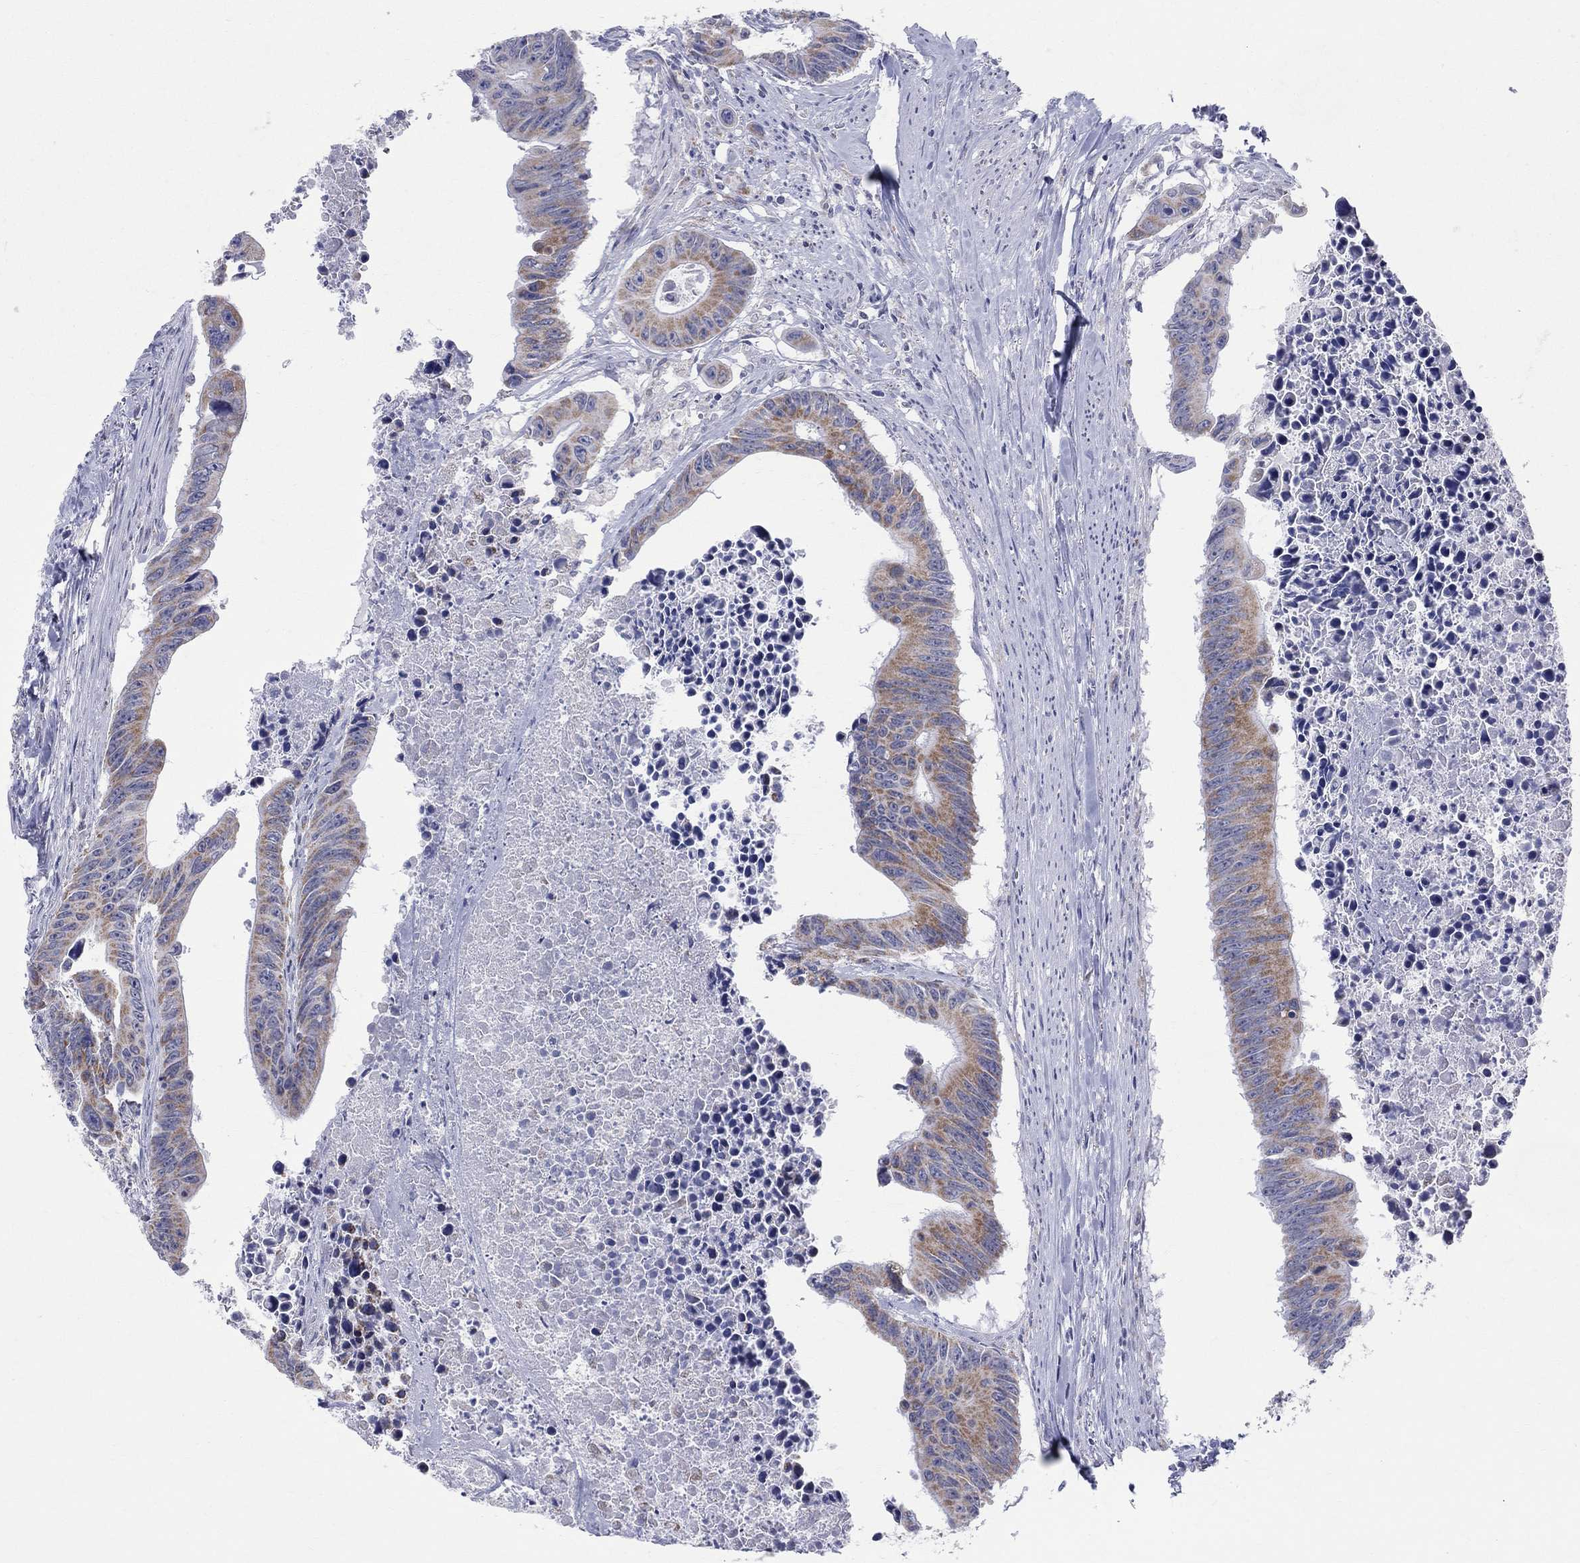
{"staining": {"intensity": "moderate", "quantity": "25%-75%", "location": "cytoplasmic/membranous"}, "tissue": "colorectal cancer", "cell_type": "Tumor cells", "image_type": "cancer", "snomed": [{"axis": "morphology", "description": "Adenocarcinoma, NOS"}, {"axis": "topography", "description": "Colon"}], "caption": "Brown immunohistochemical staining in human adenocarcinoma (colorectal) shows moderate cytoplasmic/membranous positivity in about 25%-75% of tumor cells. Nuclei are stained in blue.", "gene": "KISS1R", "patient": {"sex": "female", "age": 87}}